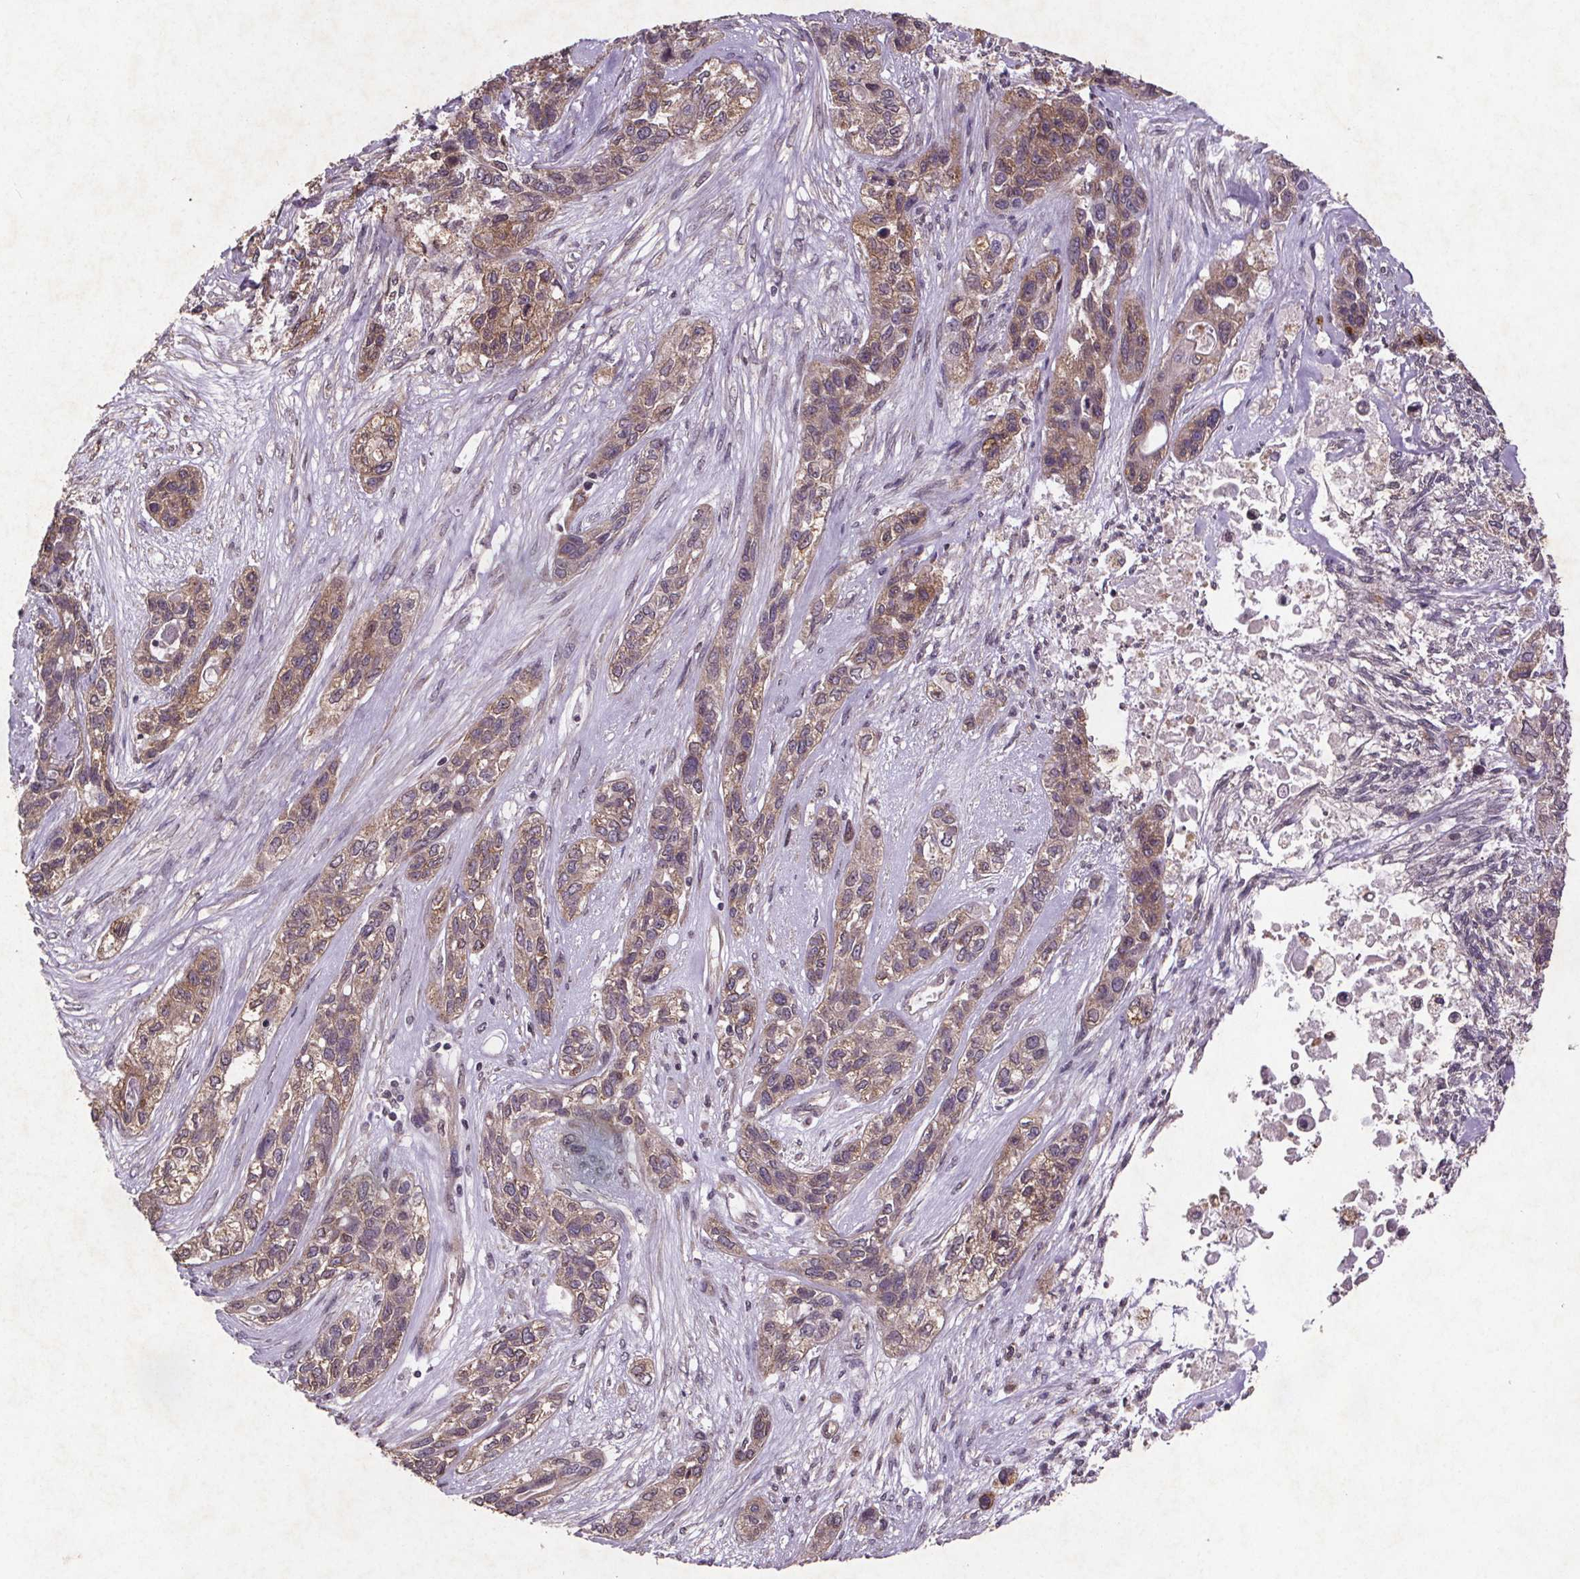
{"staining": {"intensity": "weak", "quantity": "25%-75%", "location": "cytoplasmic/membranous"}, "tissue": "lung cancer", "cell_type": "Tumor cells", "image_type": "cancer", "snomed": [{"axis": "morphology", "description": "Squamous cell carcinoma, NOS"}, {"axis": "topography", "description": "Lung"}], "caption": "Lung cancer stained with a brown dye exhibits weak cytoplasmic/membranous positive positivity in about 25%-75% of tumor cells.", "gene": "STRN3", "patient": {"sex": "female", "age": 70}}